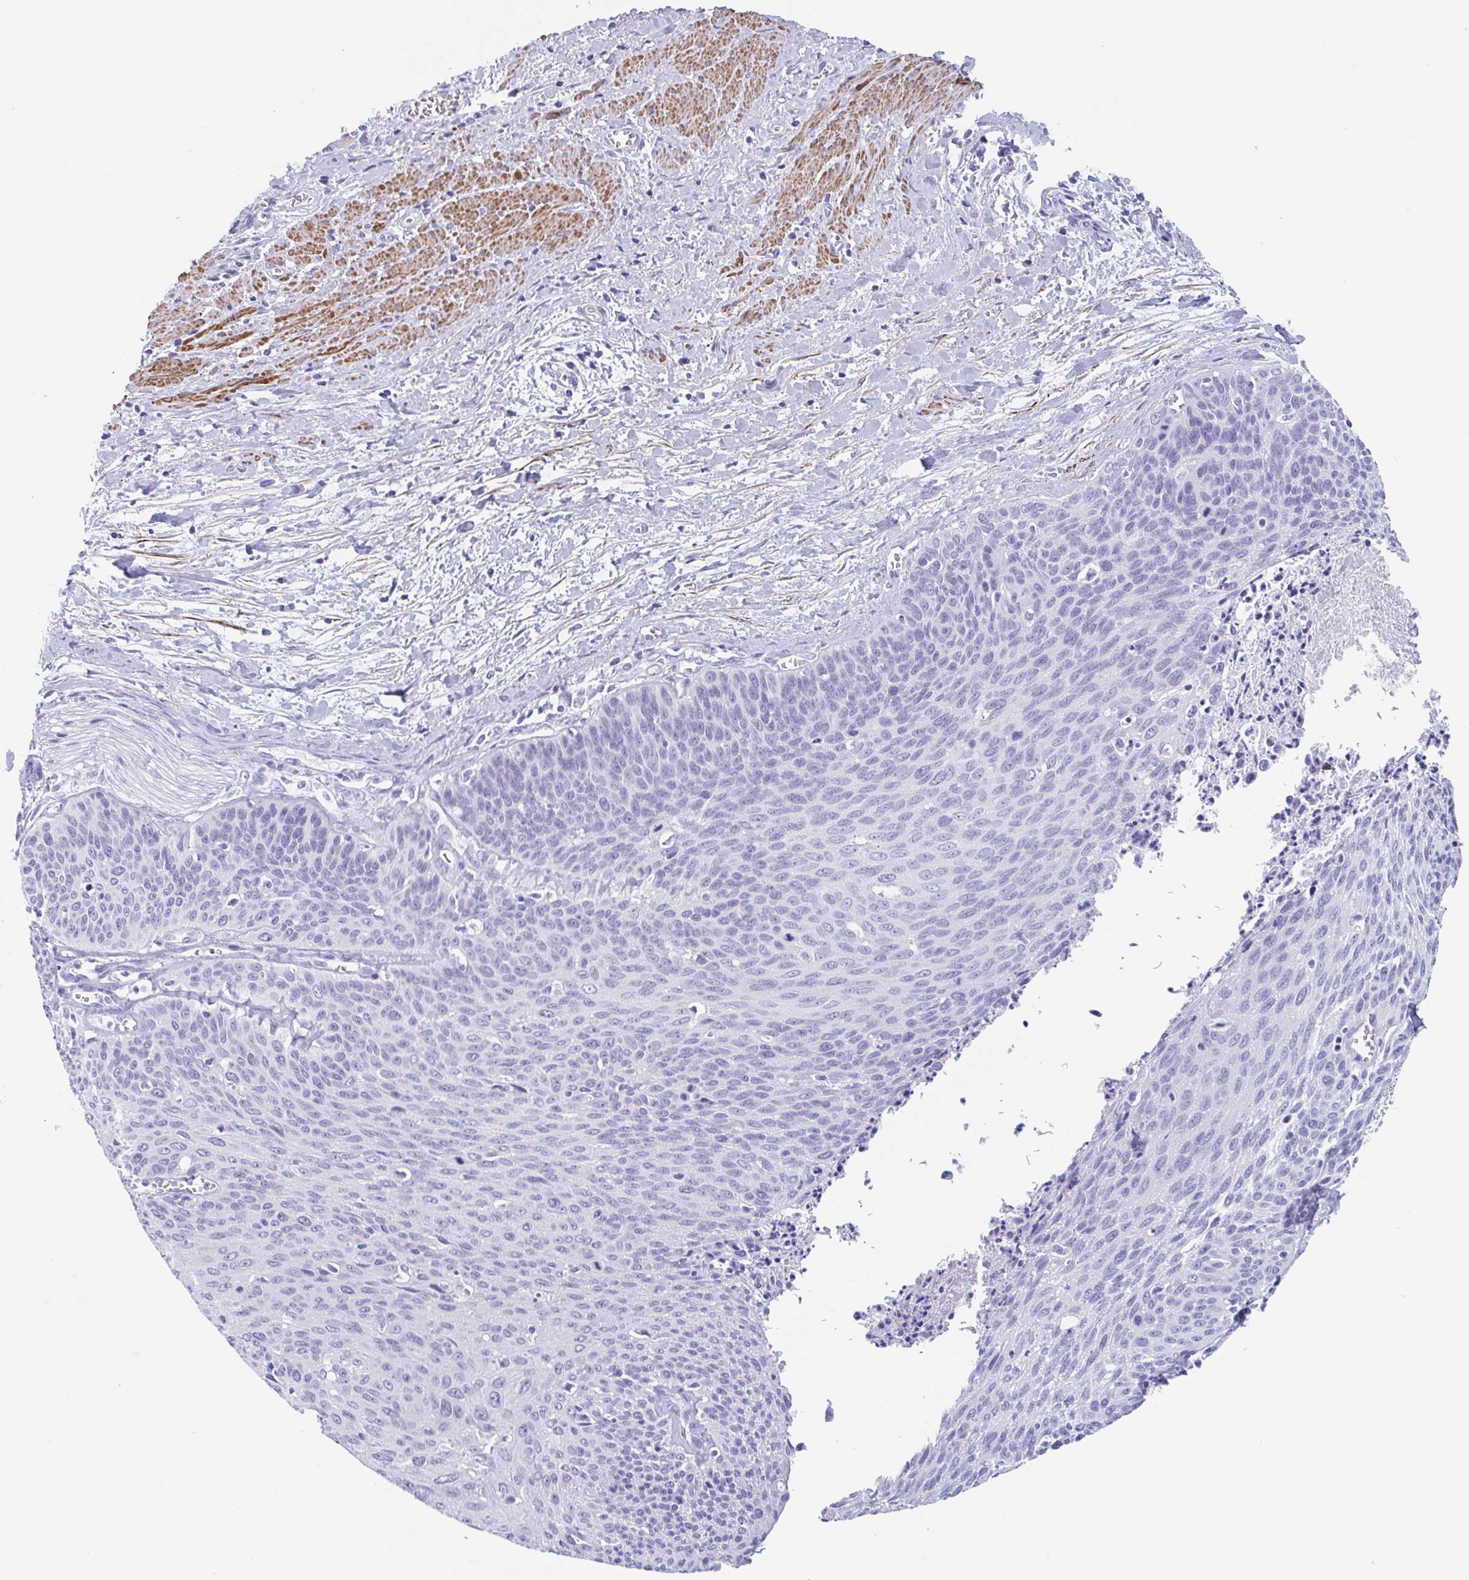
{"staining": {"intensity": "negative", "quantity": "none", "location": "none"}, "tissue": "cervical cancer", "cell_type": "Tumor cells", "image_type": "cancer", "snomed": [{"axis": "morphology", "description": "Squamous cell carcinoma, NOS"}, {"axis": "topography", "description": "Cervix"}], "caption": "Immunohistochemistry histopathology image of human cervical squamous cell carcinoma stained for a protein (brown), which shows no staining in tumor cells.", "gene": "TAS2R41", "patient": {"sex": "female", "age": 55}}